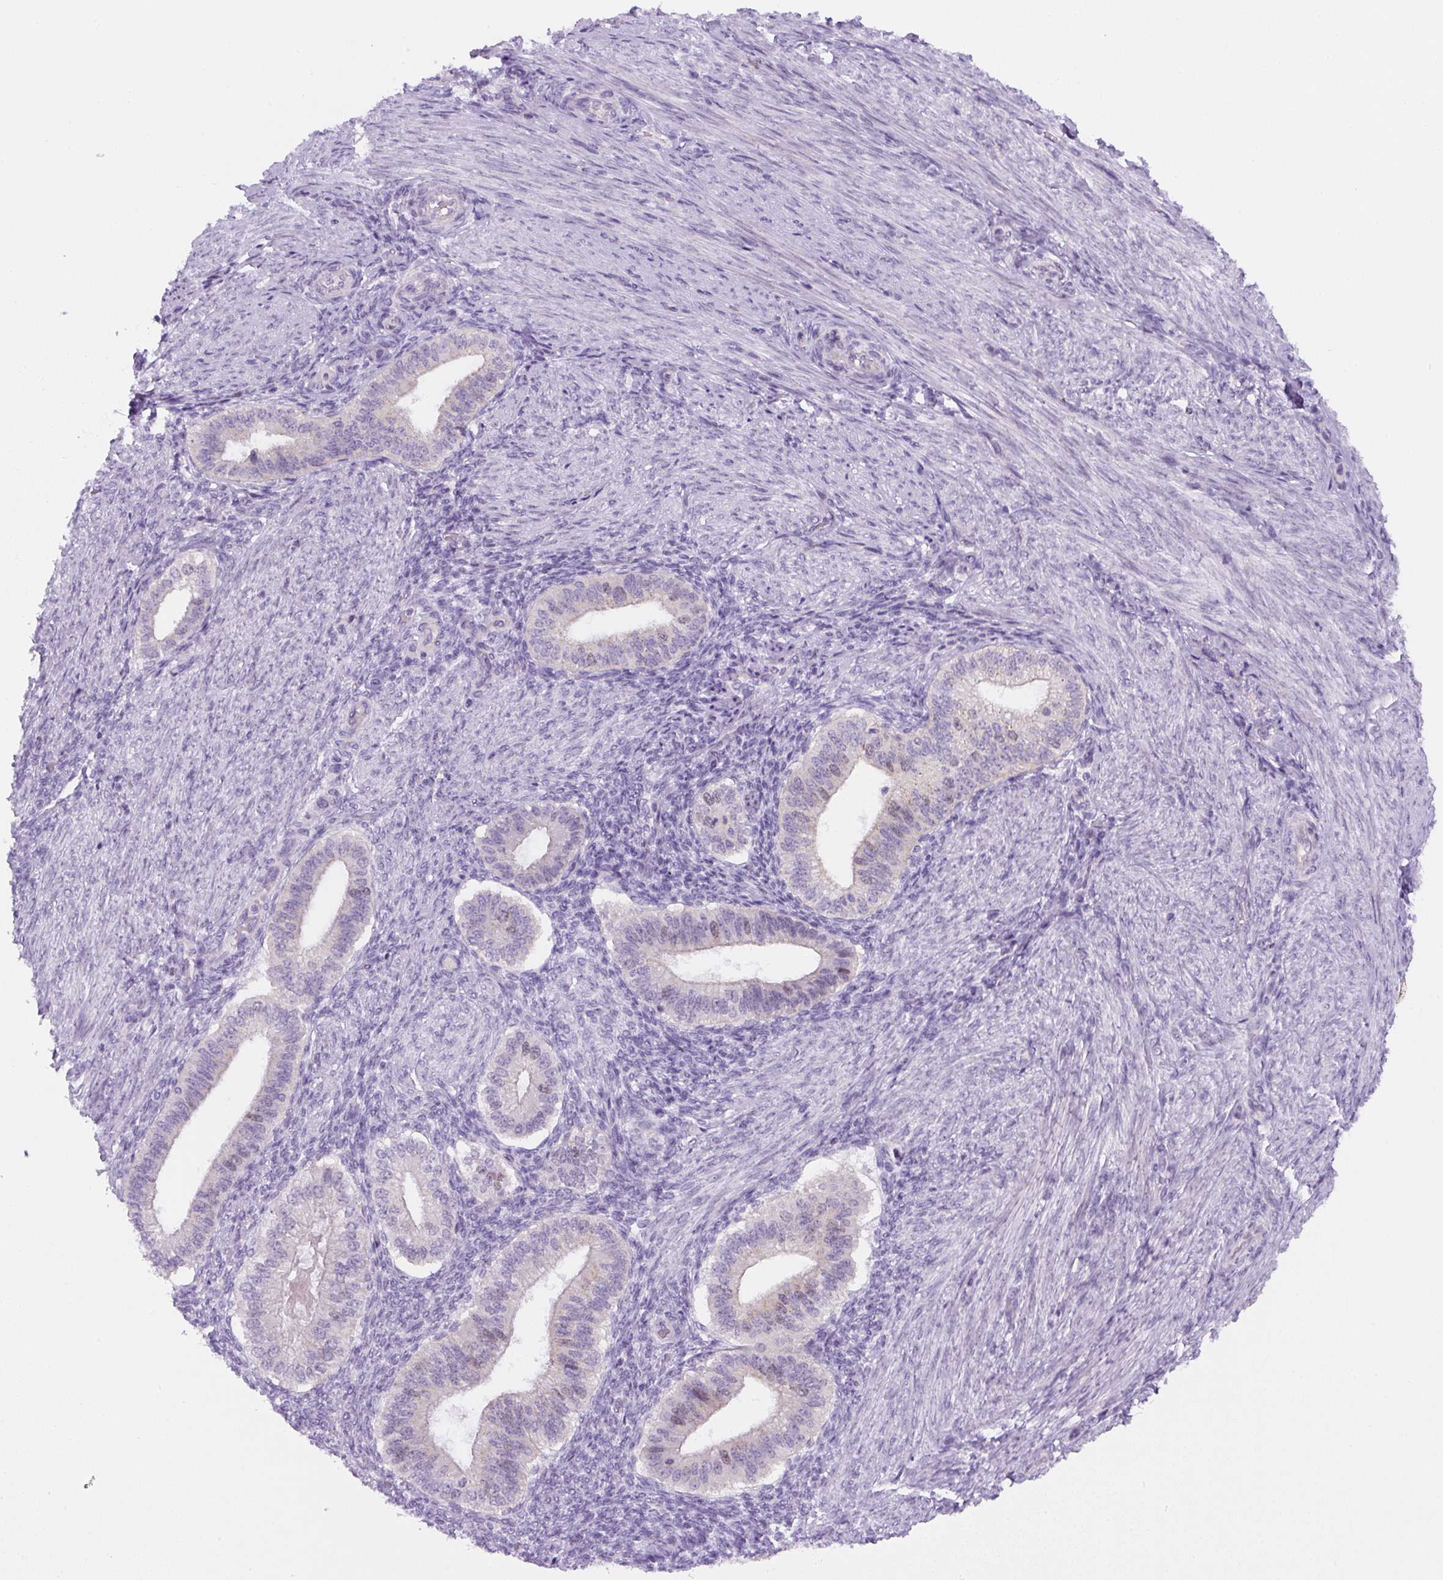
{"staining": {"intensity": "negative", "quantity": "none", "location": "none"}, "tissue": "endometrium", "cell_type": "Cells in endometrial stroma", "image_type": "normal", "snomed": [{"axis": "morphology", "description": "Normal tissue, NOS"}, {"axis": "topography", "description": "Endometrium"}], "caption": "Immunohistochemical staining of unremarkable human endometrium shows no significant staining in cells in endometrial stroma. The staining is performed using DAB (3,3'-diaminobenzidine) brown chromogen with nuclei counter-stained in using hematoxylin.", "gene": "ADAMTS19", "patient": {"sex": "female", "age": 25}}